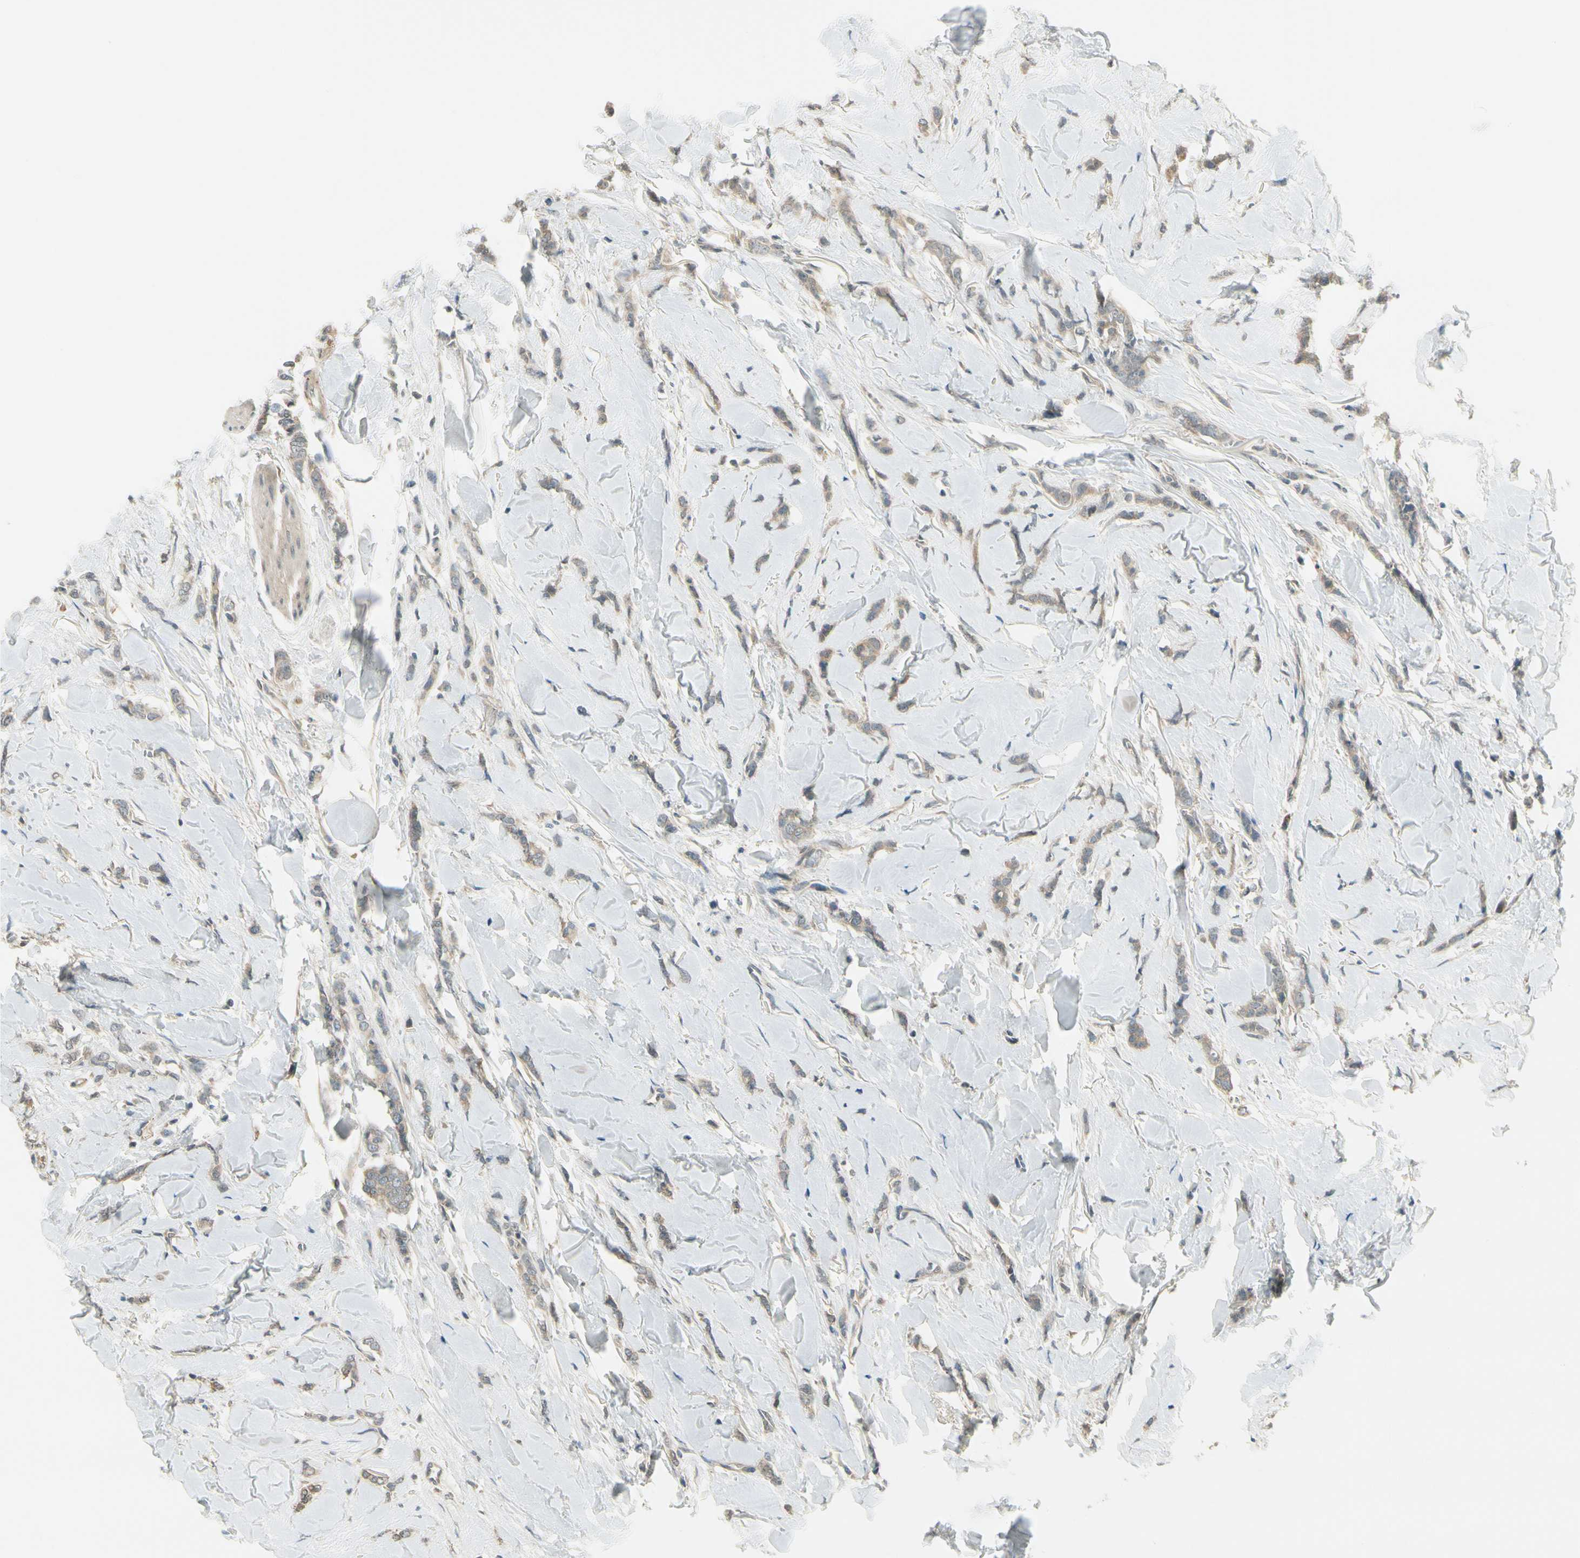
{"staining": {"intensity": "weak", "quantity": ">75%", "location": "cytoplasmic/membranous"}, "tissue": "breast cancer", "cell_type": "Tumor cells", "image_type": "cancer", "snomed": [{"axis": "morphology", "description": "Lobular carcinoma"}, {"axis": "topography", "description": "Skin"}, {"axis": "topography", "description": "Breast"}], "caption": "Approximately >75% of tumor cells in human breast lobular carcinoma reveal weak cytoplasmic/membranous protein positivity as visualized by brown immunohistochemical staining.", "gene": "EPHB3", "patient": {"sex": "female", "age": 46}}